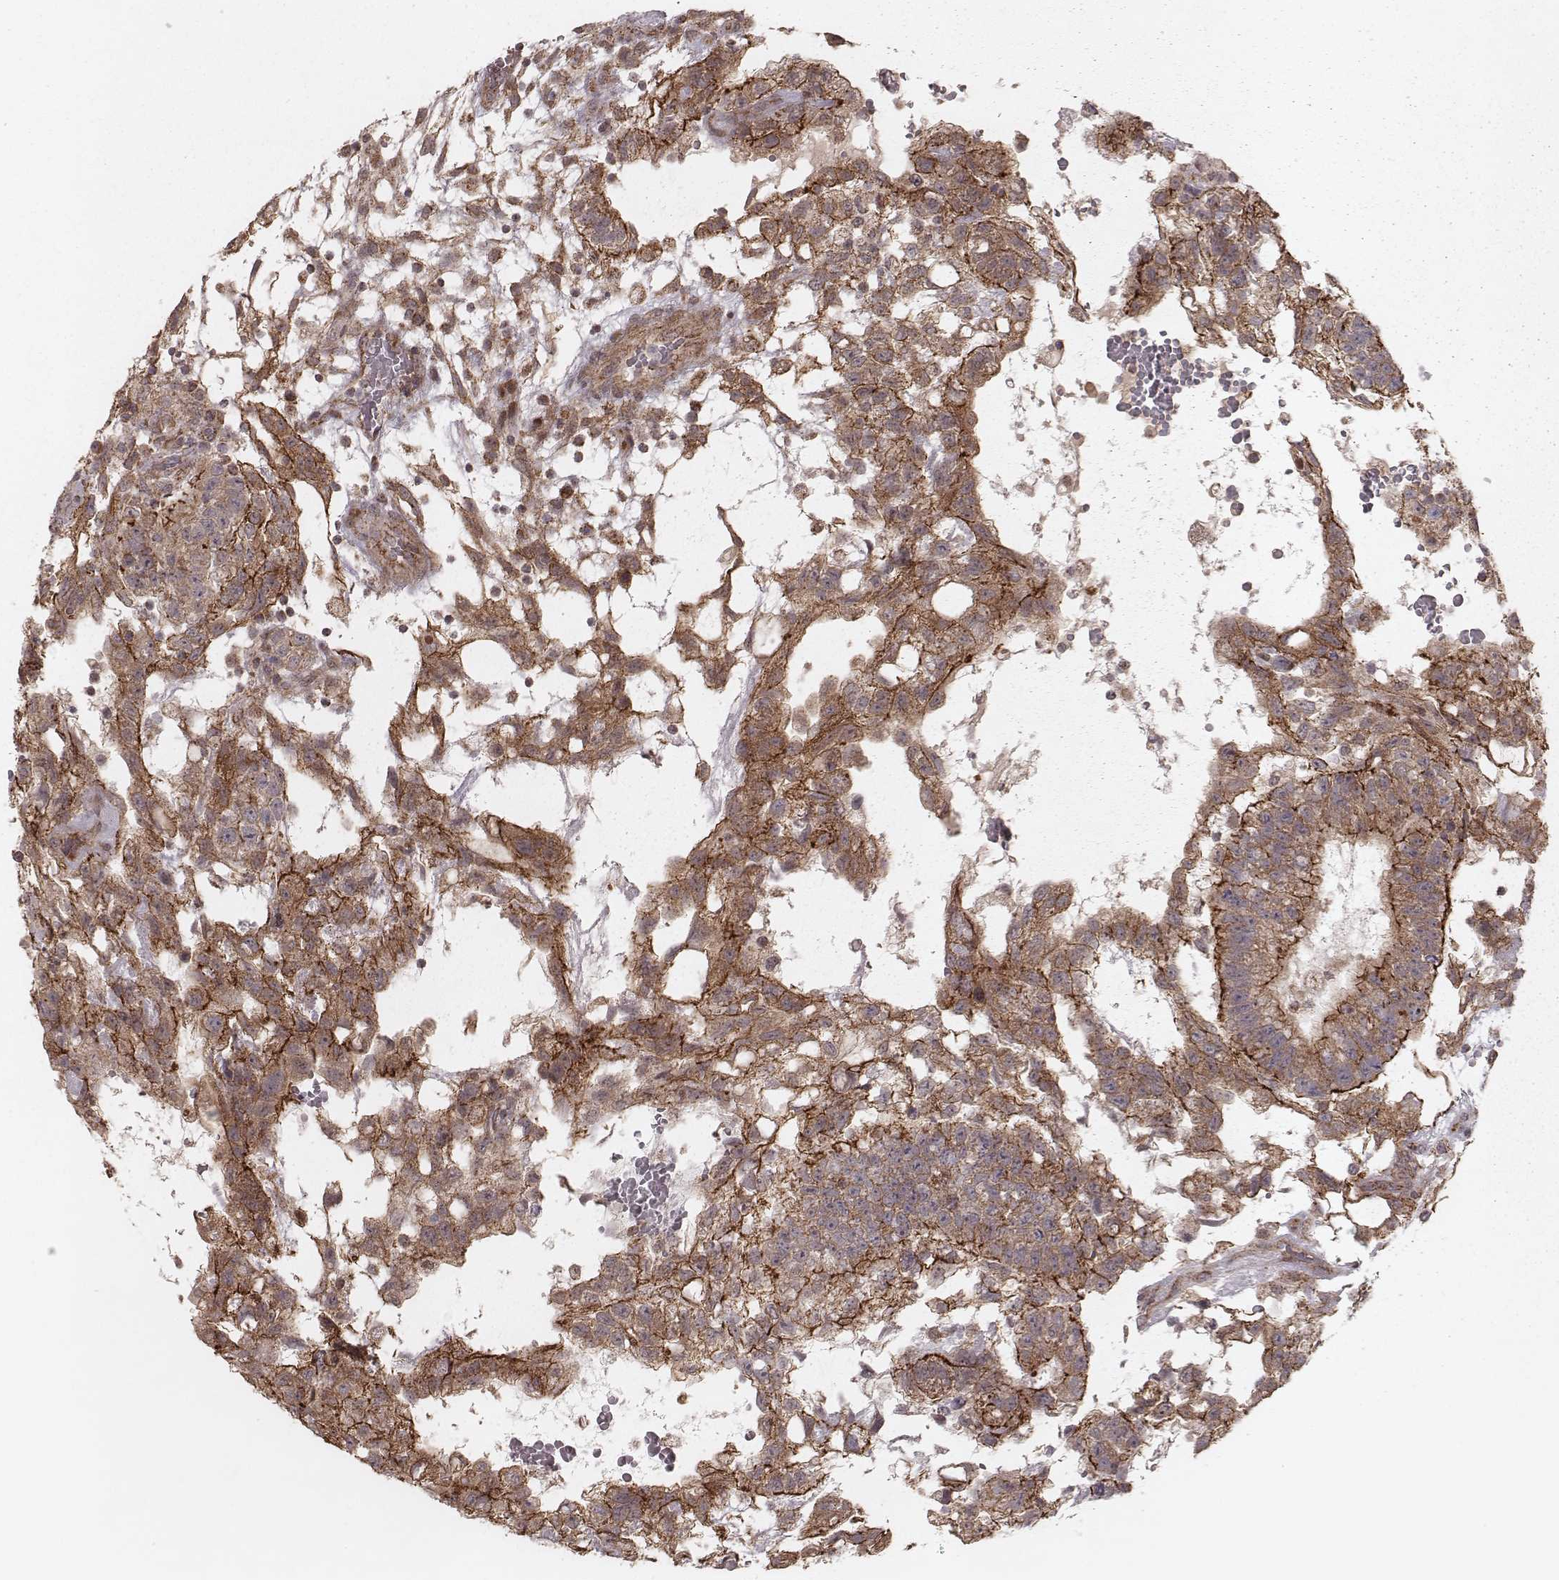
{"staining": {"intensity": "moderate", "quantity": ">75%", "location": "cytoplasmic/membranous"}, "tissue": "testis cancer", "cell_type": "Tumor cells", "image_type": "cancer", "snomed": [{"axis": "morphology", "description": "Carcinoma, Embryonal, NOS"}, {"axis": "topography", "description": "Testis"}], "caption": "Immunohistochemistry (DAB) staining of testis cancer (embryonal carcinoma) reveals moderate cytoplasmic/membranous protein staining in about >75% of tumor cells.", "gene": "NDUFA7", "patient": {"sex": "male", "age": 32}}